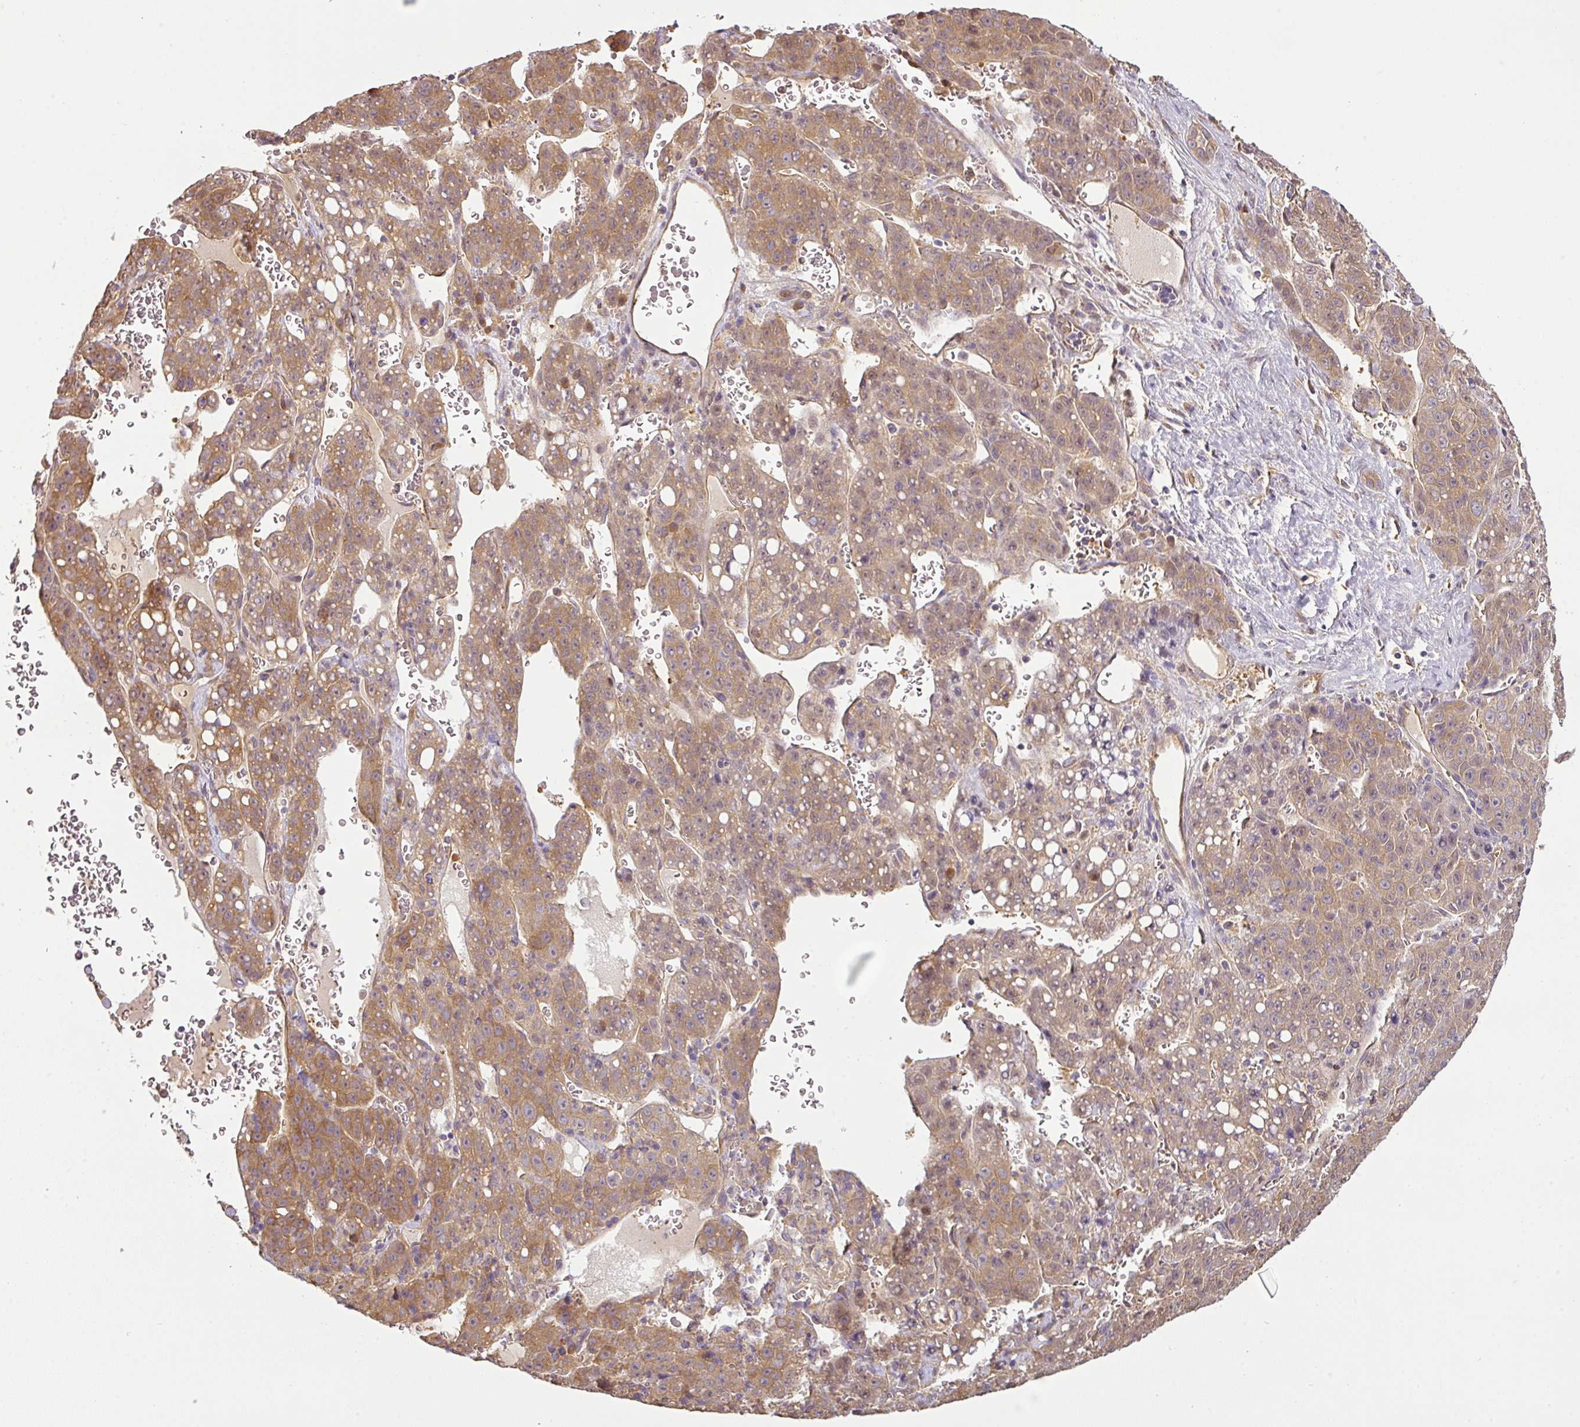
{"staining": {"intensity": "moderate", "quantity": "25%-75%", "location": "cytoplasmic/membranous"}, "tissue": "liver cancer", "cell_type": "Tumor cells", "image_type": "cancer", "snomed": [{"axis": "morphology", "description": "Carcinoma, Hepatocellular, NOS"}, {"axis": "topography", "description": "Liver"}], "caption": "This is an image of immunohistochemistry staining of hepatocellular carcinoma (liver), which shows moderate staining in the cytoplasmic/membranous of tumor cells.", "gene": "ANKRD18A", "patient": {"sex": "female", "age": 53}}